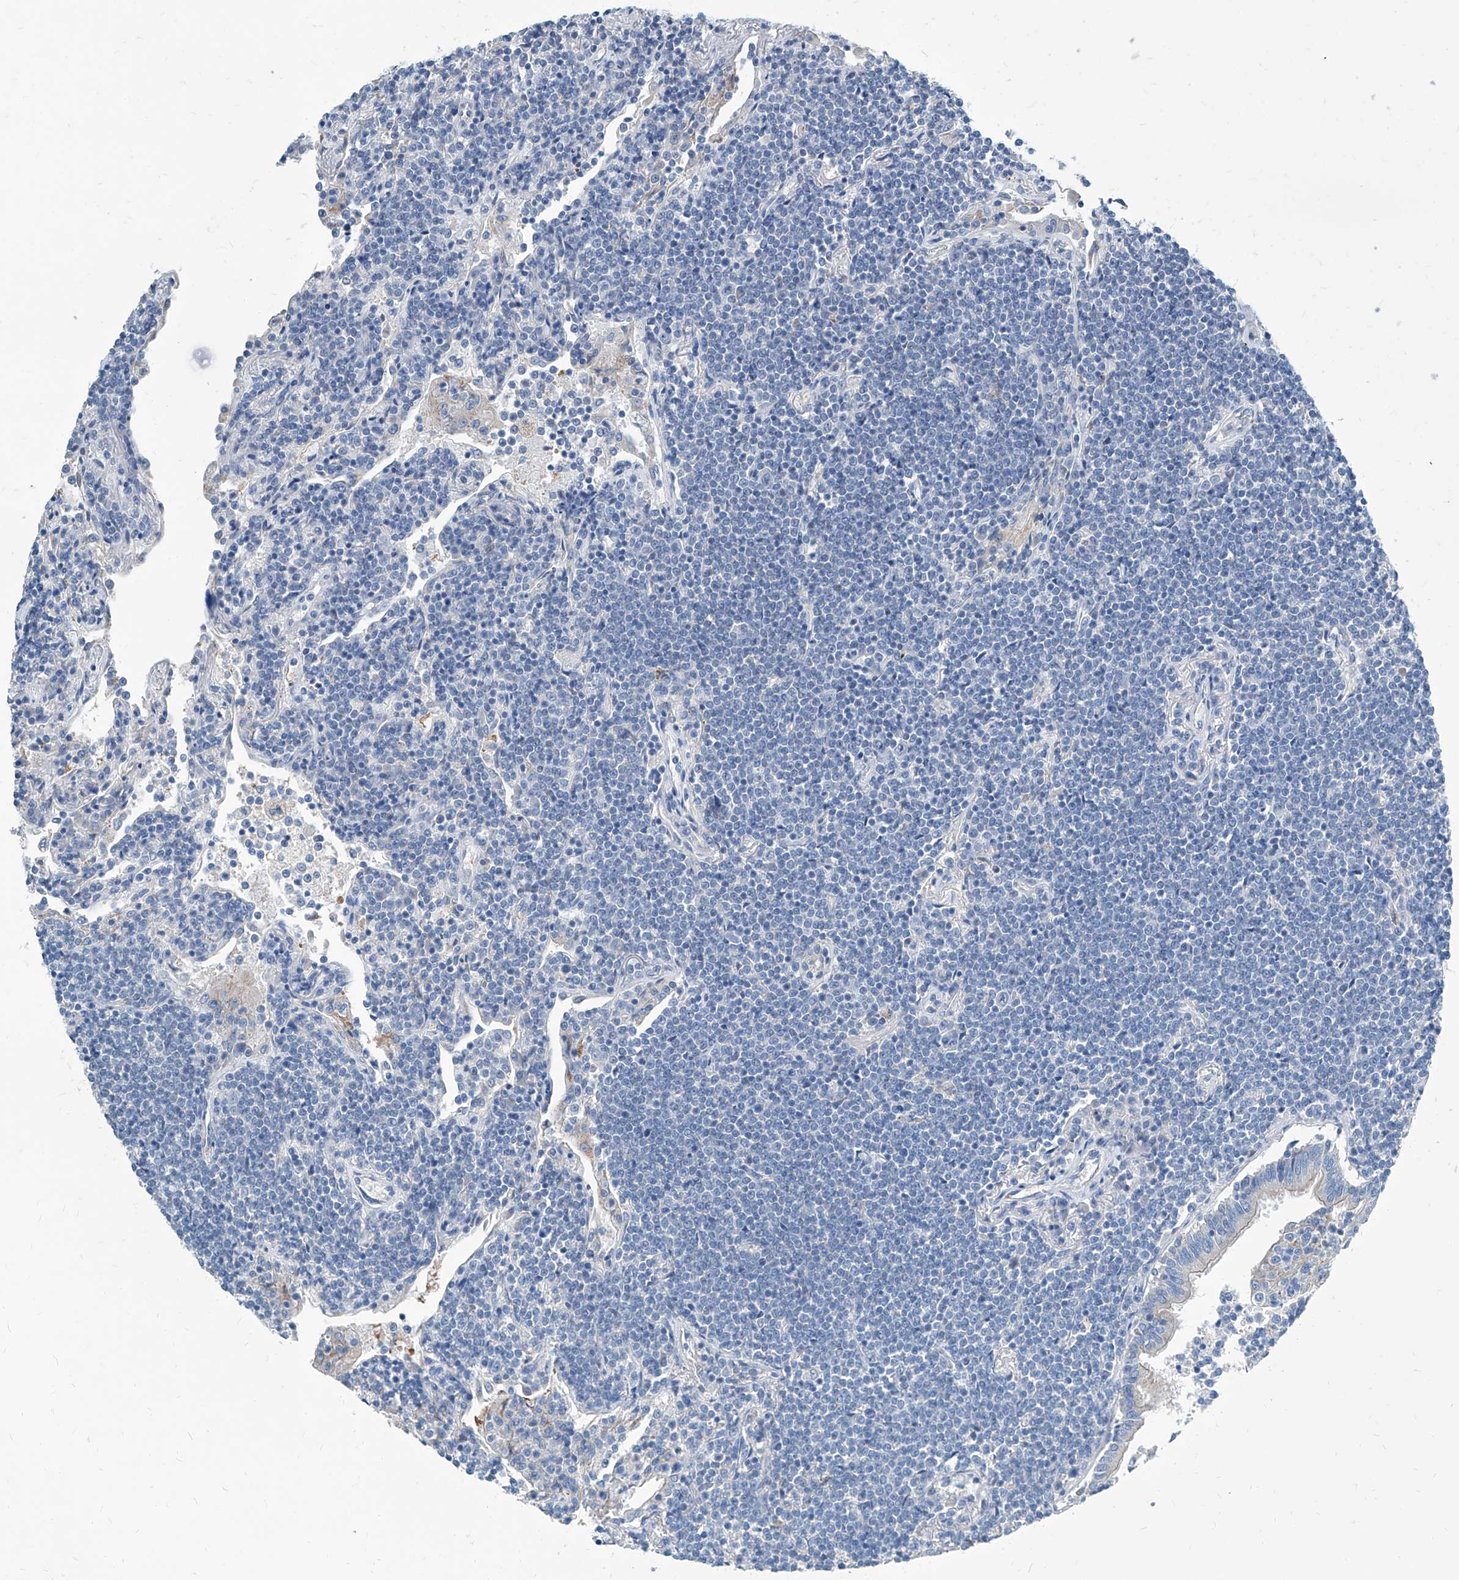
{"staining": {"intensity": "negative", "quantity": "none", "location": "none"}, "tissue": "lymphoma", "cell_type": "Tumor cells", "image_type": "cancer", "snomed": [{"axis": "morphology", "description": "Malignant lymphoma, non-Hodgkin's type, Low grade"}, {"axis": "topography", "description": "Lung"}], "caption": "This is a histopathology image of immunohistochemistry staining of lymphoma, which shows no staining in tumor cells.", "gene": "ZNF519", "patient": {"sex": "female", "age": 71}}